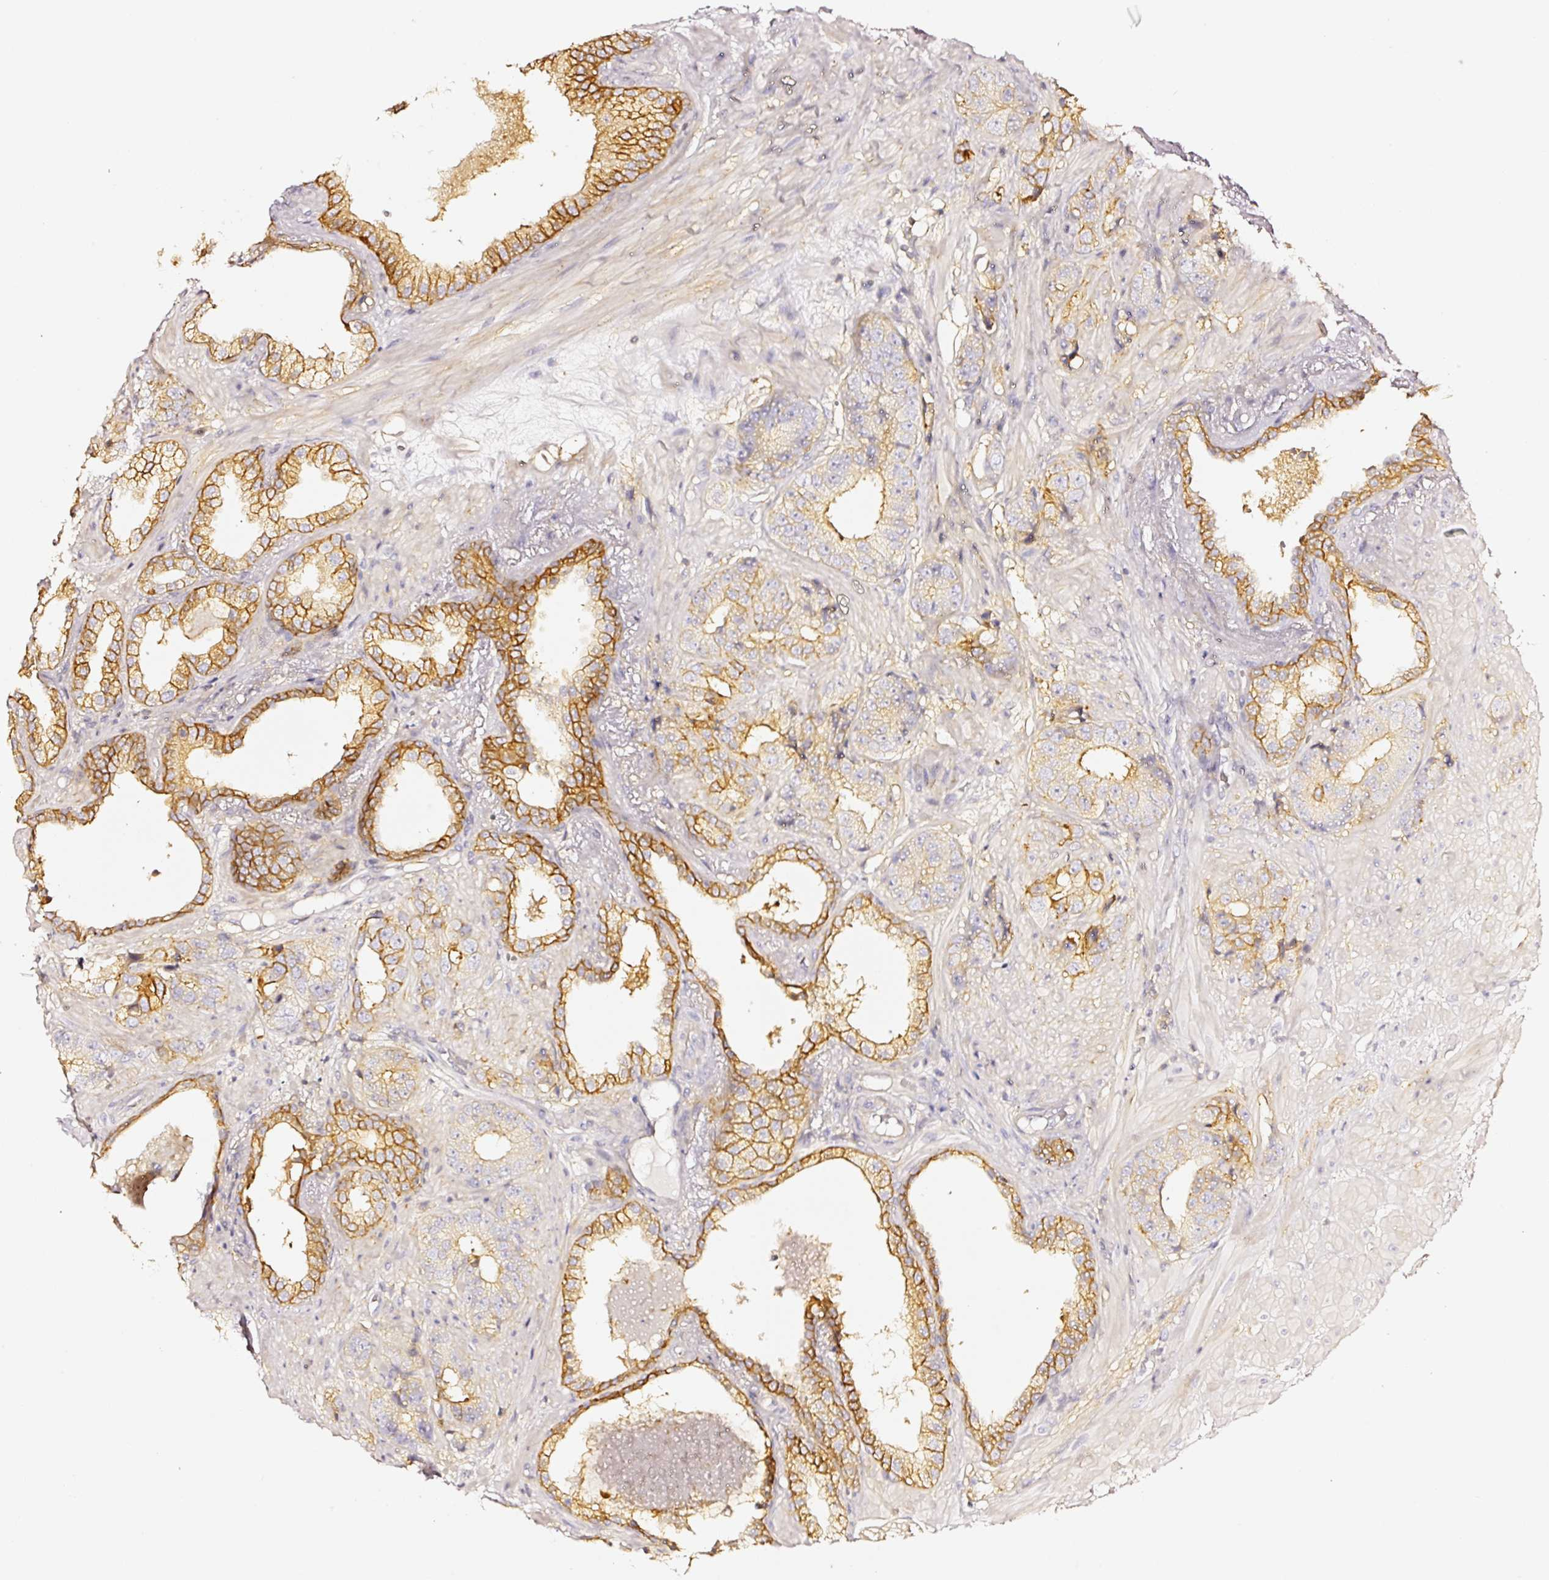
{"staining": {"intensity": "moderate", "quantity": "25%-75%", "location": "cytoplasmic/membranous"}, "tissue": "prostate cancer", "cell_type": "Tumor cells", "image_type": "cancer", "snomed": [{"axis": "morphology", "description": "Adenocarcinoma, High grade"}, {"axis": "topography", "description": "Prostate"}], "caption": "Tumor cells display medium levels of moderate cytoplasmic/membranous expression in about 25%-75% of cells in prostate adenocarcinoma (high-grade).", "gene": "CD47", "patient": {"sex": "male", "age": 71}}